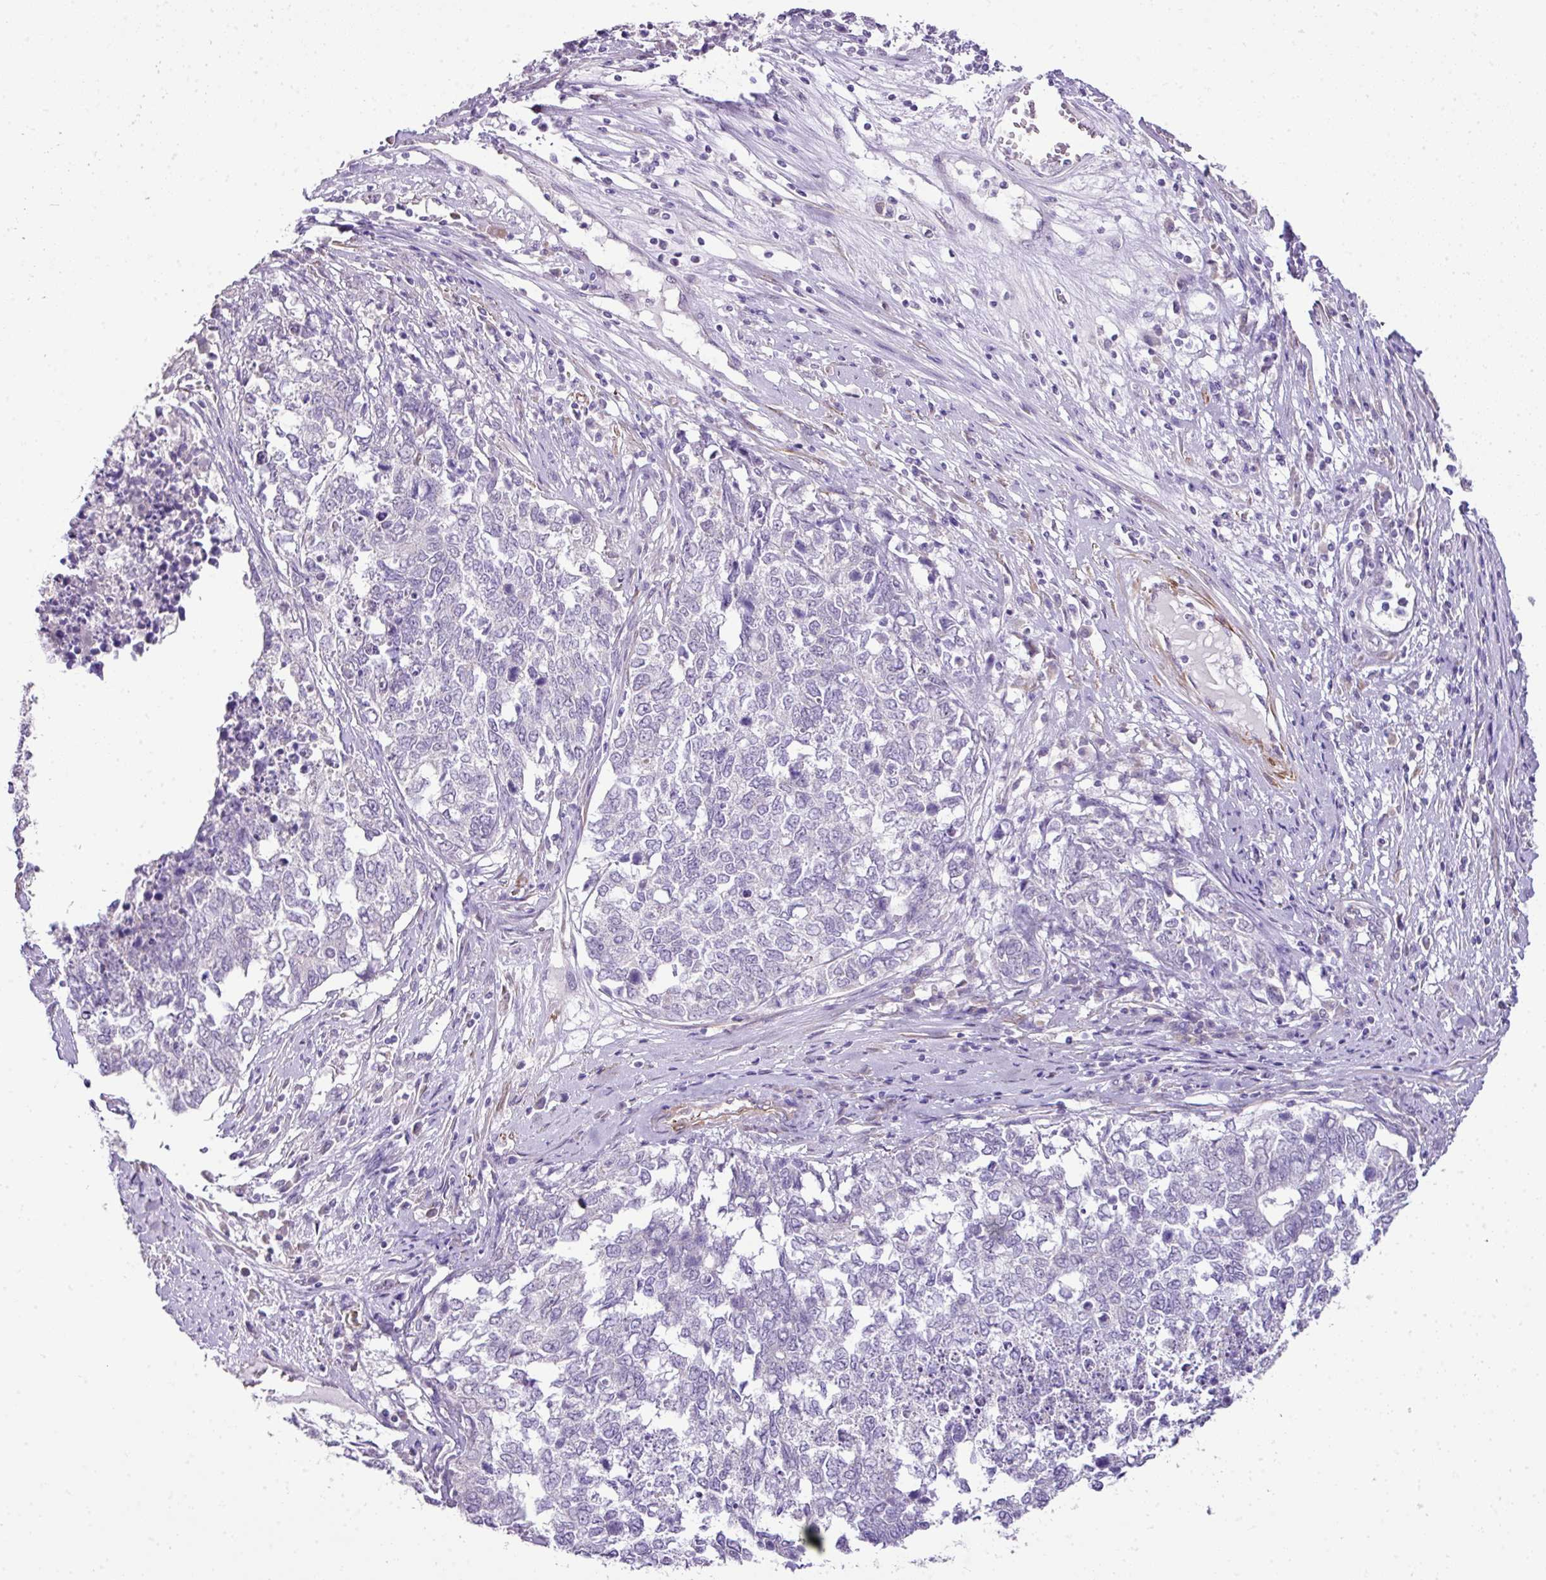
{"staining": {"intensity": "negative", "quantity": "none", "location": "none"}, "tissue": "cervical cancer", "cell_type": "Tumor cells", "image_type": "cancer", "snomed": [{"axis": "morphology", "description": "Squamous cell carcinoma, NOS"}, {"axis": "topography", "description": "Cervix"}], "caption": "Human cervical cancer stained for a protein using immunohistochemistry demonstrates no positivity in tumor cells.", "gene": "DIP2A", "patient": {"sex": "female", "age": 63}}